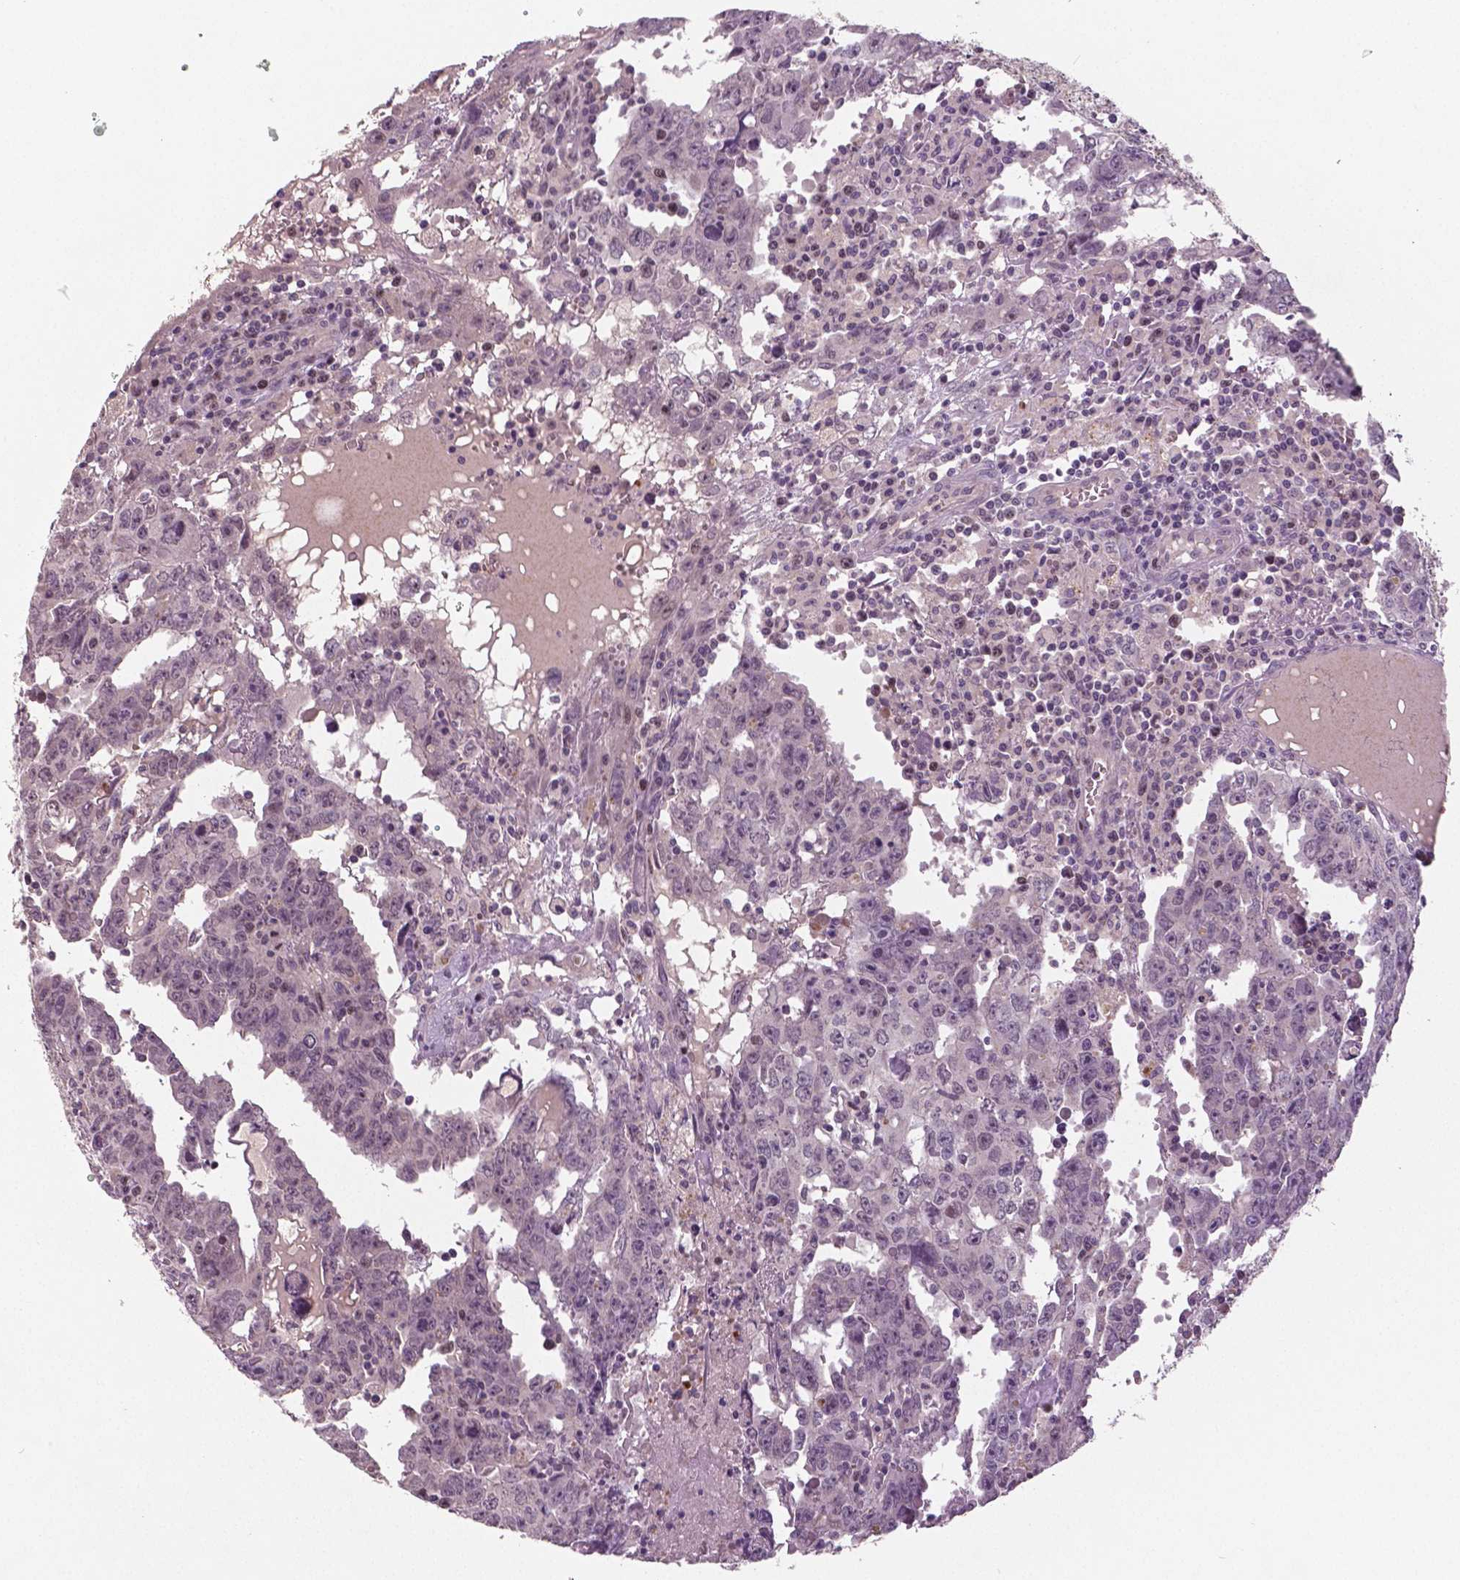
{"staining": {"intensity": "negative", "quantity": "none", "location": "none"}, "tissue": "testis cancer", "cell_type": "Tumor cells", "image_type": "cancer", "snomed": [{"axis": "morphology", "description": "Carcinoma, Embryonal, NOS"}, {"axis": "topography", "description": "Testis"}], "caption": "Testis embryonal carcinoma stained for a protein using IHC reveals no staining tumor cells.", "gene": "MKI67", "patient": {"sex": "male", "age": 22}}